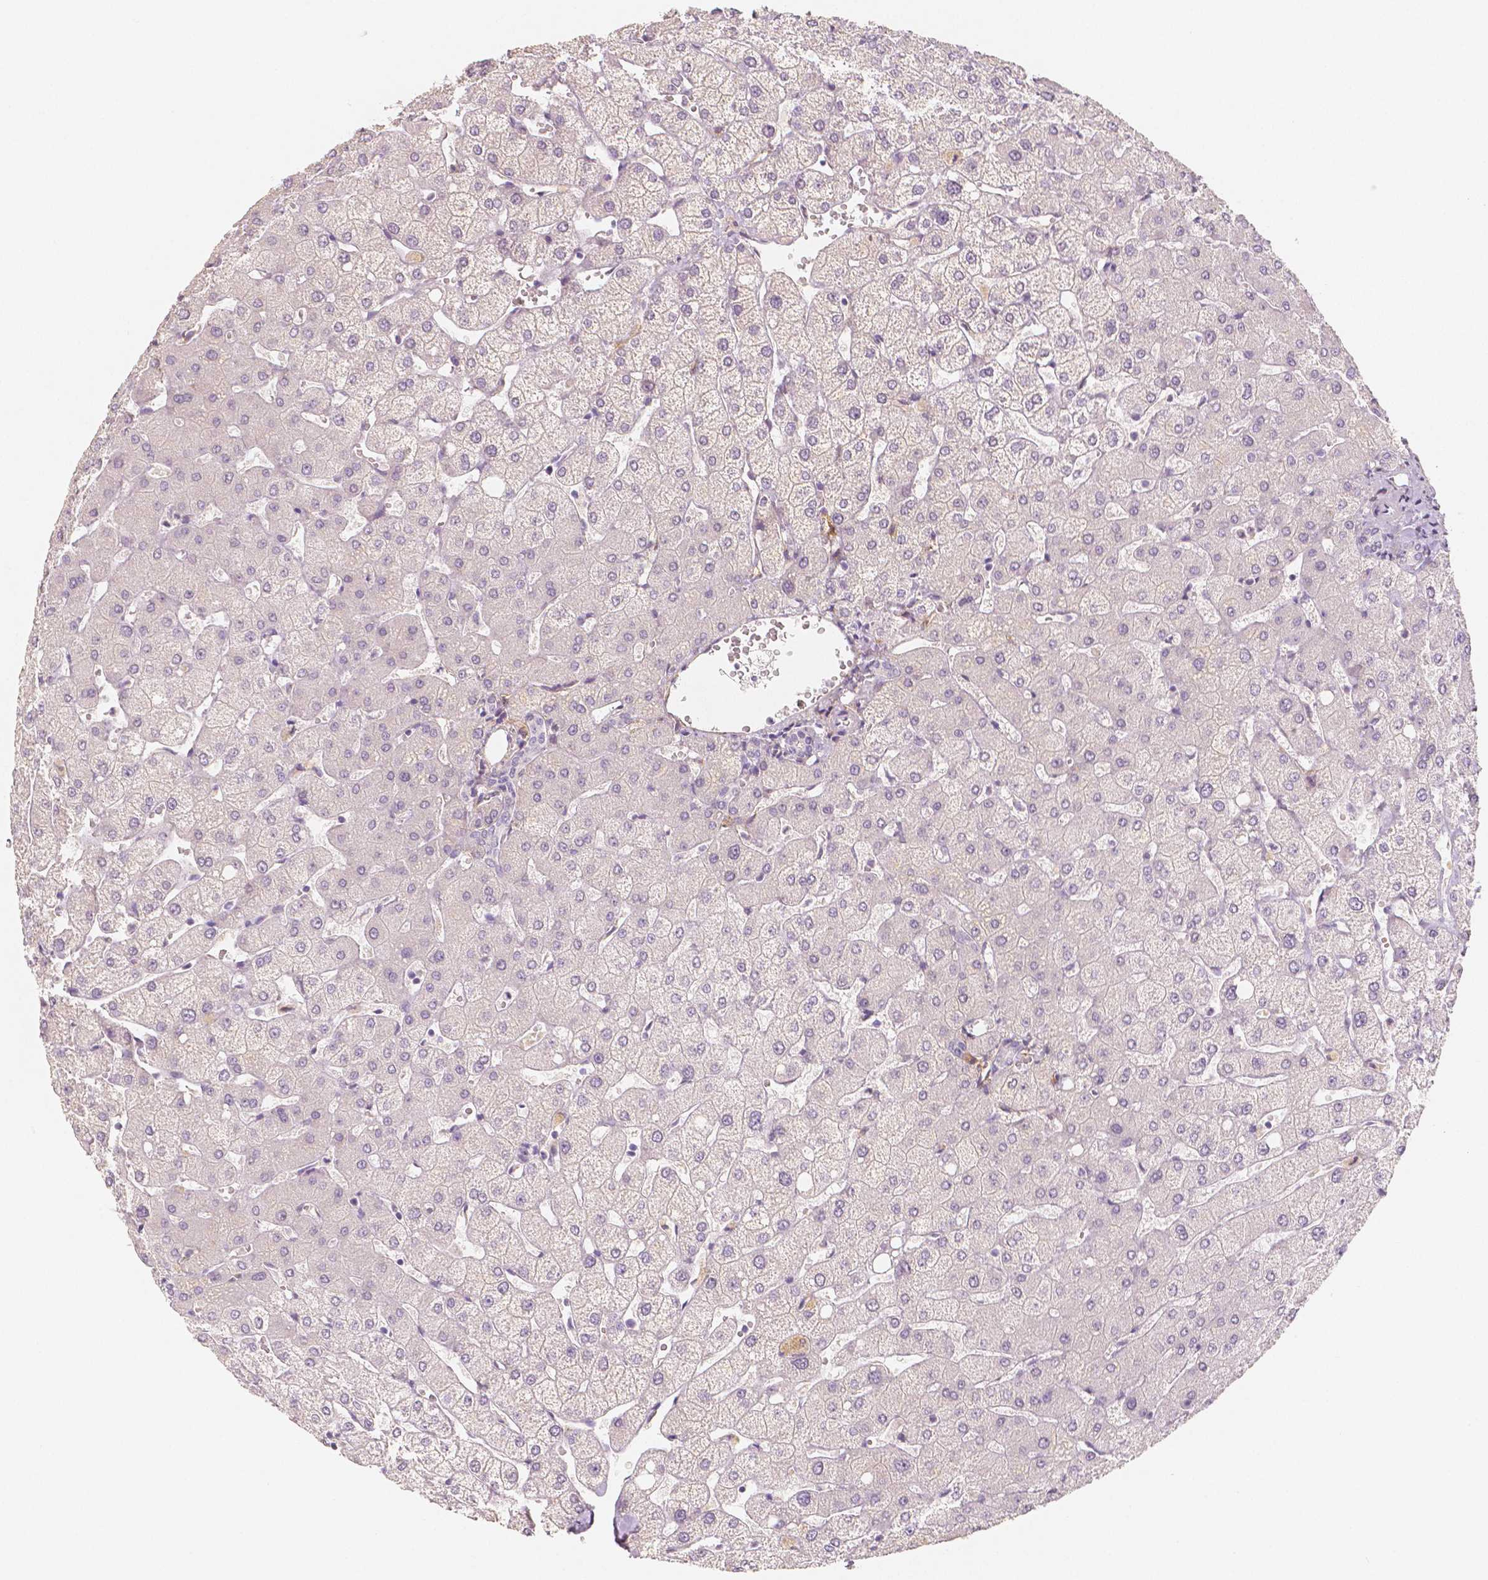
{"staining": {"intensity": "negative", "quantity": "none", "location": "none"}, "tissue": "liver", "cell_type": "Cholangiocytes", "image_type": "normal", "snomed": [{"axis": "morphology", "description": "Normal tissue, NOS"}, {"axis": "topography", "description": "Liver"}], "caption": "Immunohistochemical staining of benign human liver reveals no significant positivity in cholangiocytes. (Stains: DAB immunohistochemistry with hematoxylin counter stain, Microscopy: brightfield microscopy at high magnification).", "gene": "THY1", "patient": {"sex": "female", "age": 54}}